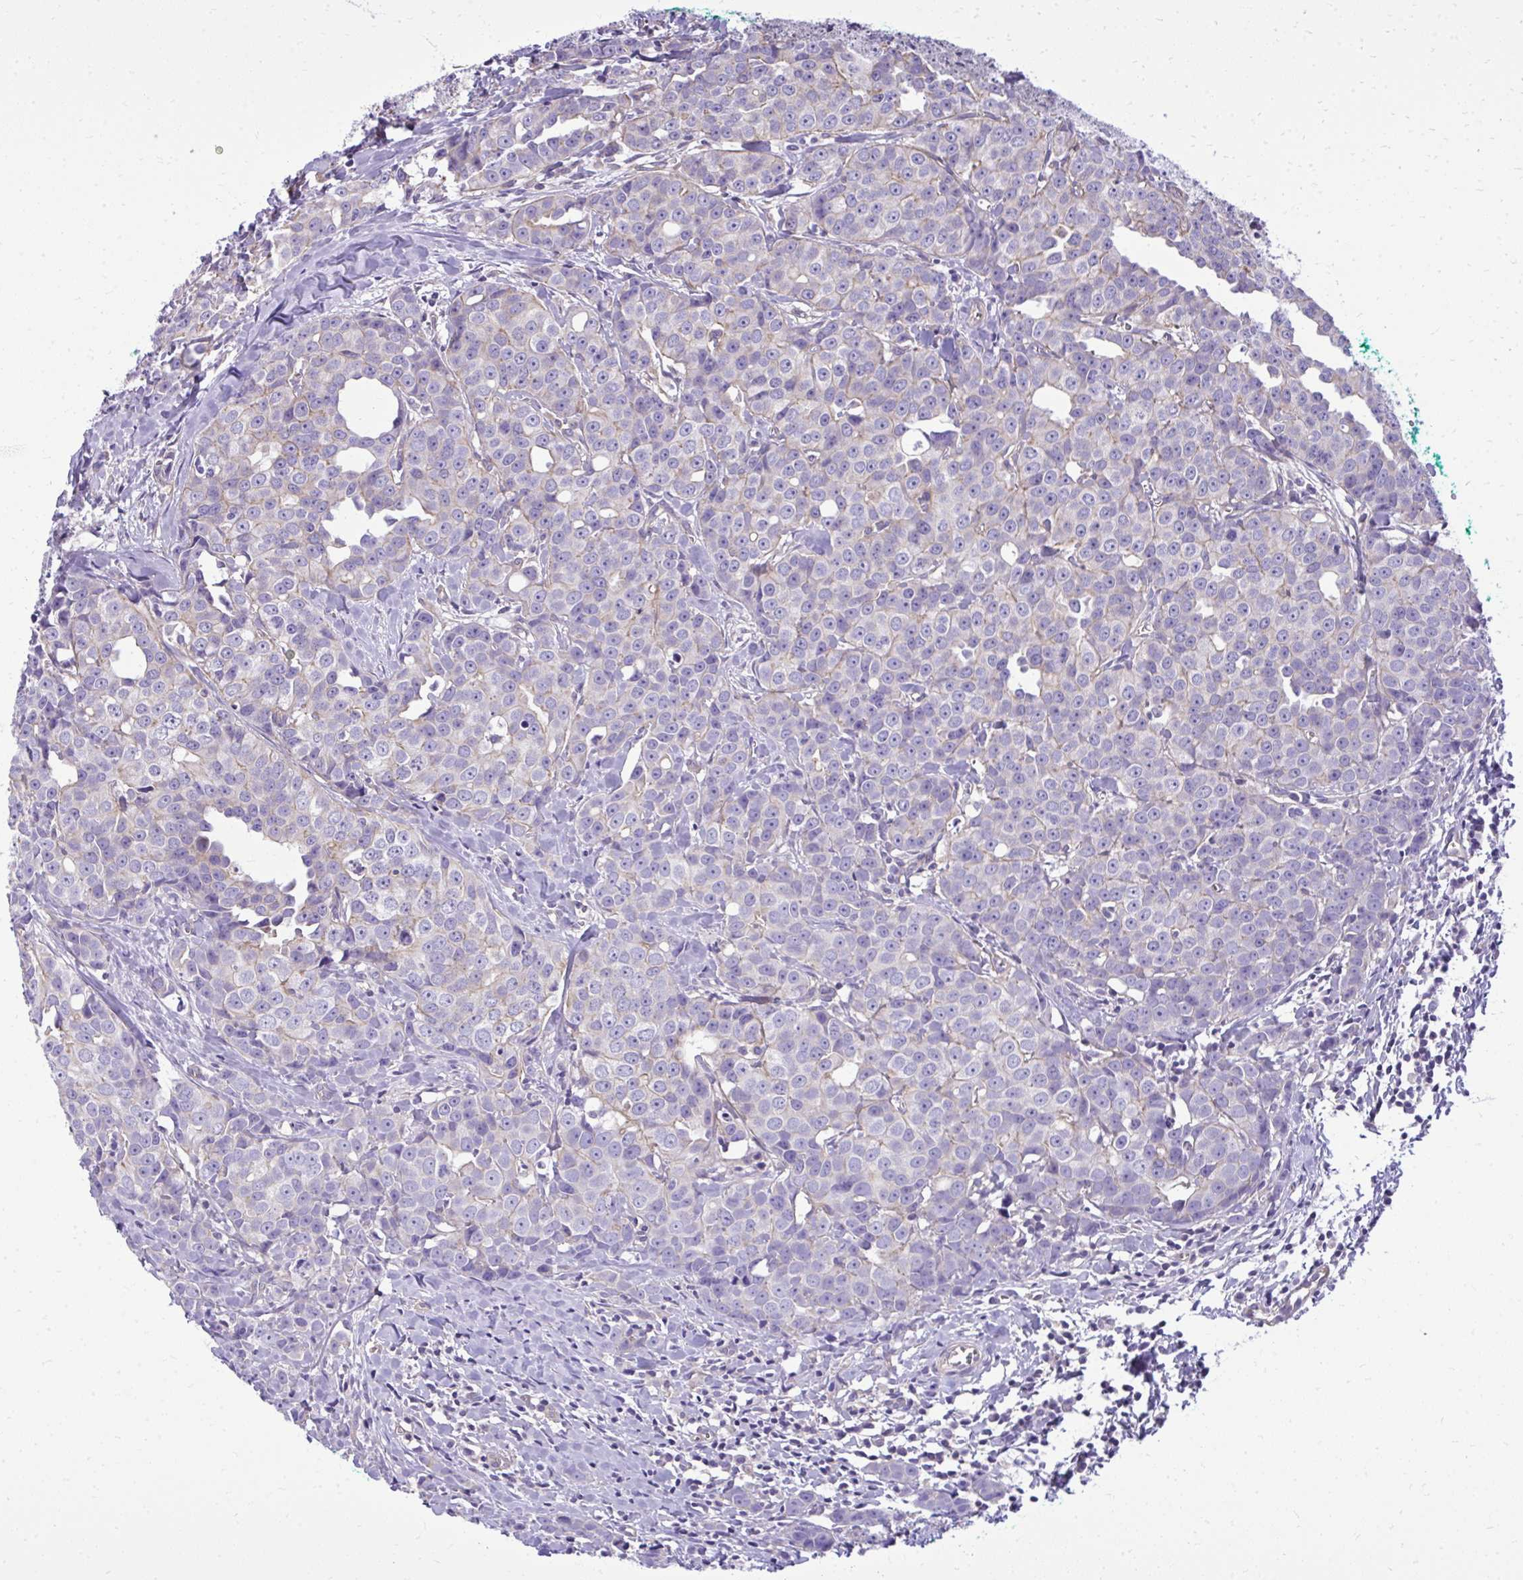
{"staining": {"intensity": "negative", "quantity": "none", "location": "none"}, "tissue": "breast cancer", "cell_type": "Tumor cells", "image_type": "cancer", "snomed": [{"axis": "morphology", "description": "Duct carcinoma"}, {"axis": "topography", "description": "Breast"}], "caption": "Immunohistochemistry (IHC) of human breast cancer reveals no expression in tumor cells.", "gene": "RUNDC3B", "patient": {"sex": "female", "age": 80}}